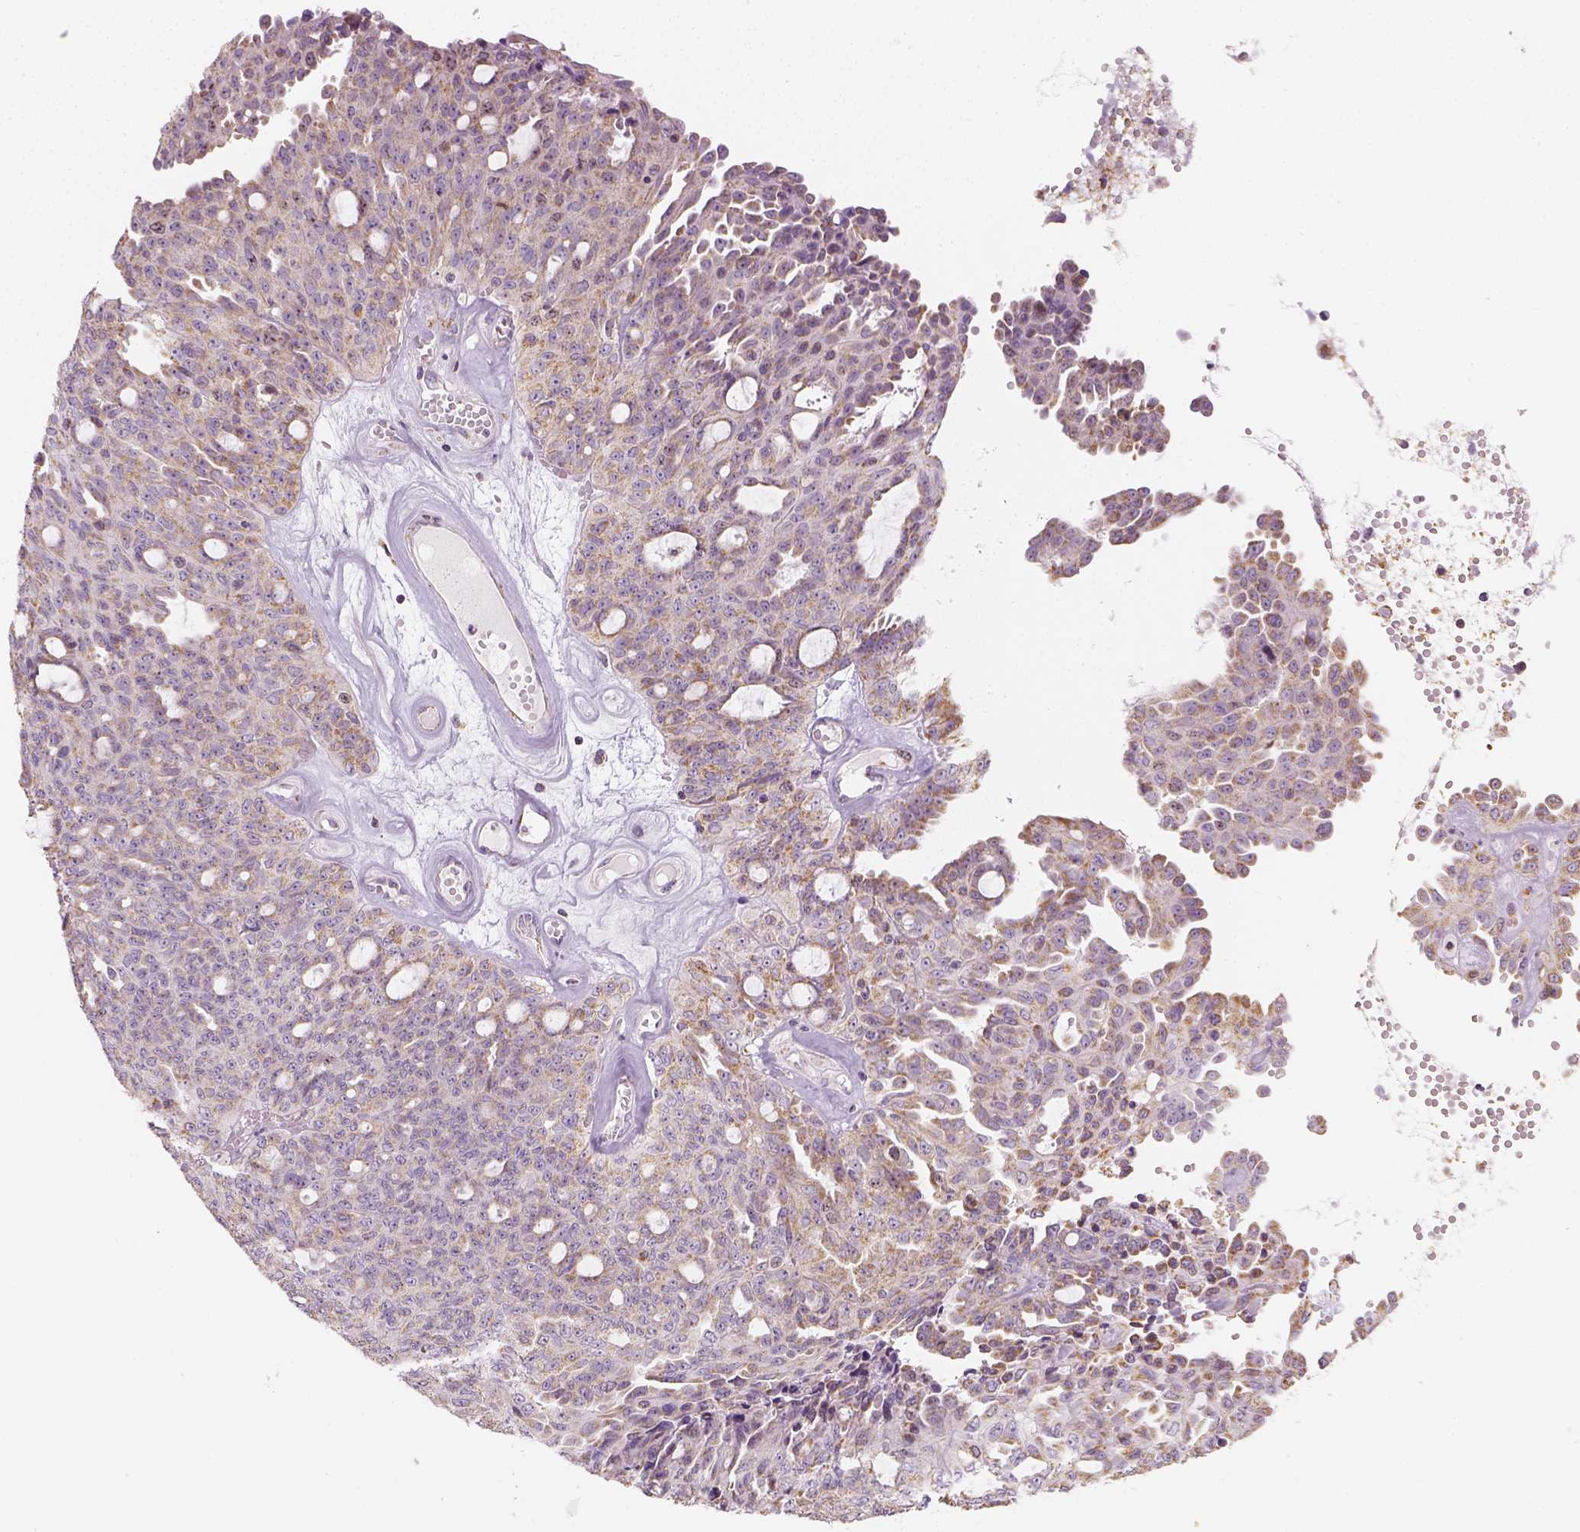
{"staining": {"intensity": "moderate", "quantity": ">75%", "location": "cytoplasmic/membranous"}, "tissue": "ovarian cancer", "cell_type": "Tumor cells", "image_type": "cancer", "snomed": [{"axis": "morphology", "description": "Cystadenocarcinoma, serous, NOS"}, {"axis": "topography", "description": "Ovary"}], "caption": "IHC photomicrograph of neoplastic tissue: human serous cystadenocarcinoma (ovarian) stained using IHC exhibits medium levels of moderate protein expression localized specifically in the cytoplasmic/membranous of tumor cells, appearing as a cytoplasmic/membranous brown color.", "gene": "LCA5", "patient": {"sex": "female", "age": 71}}